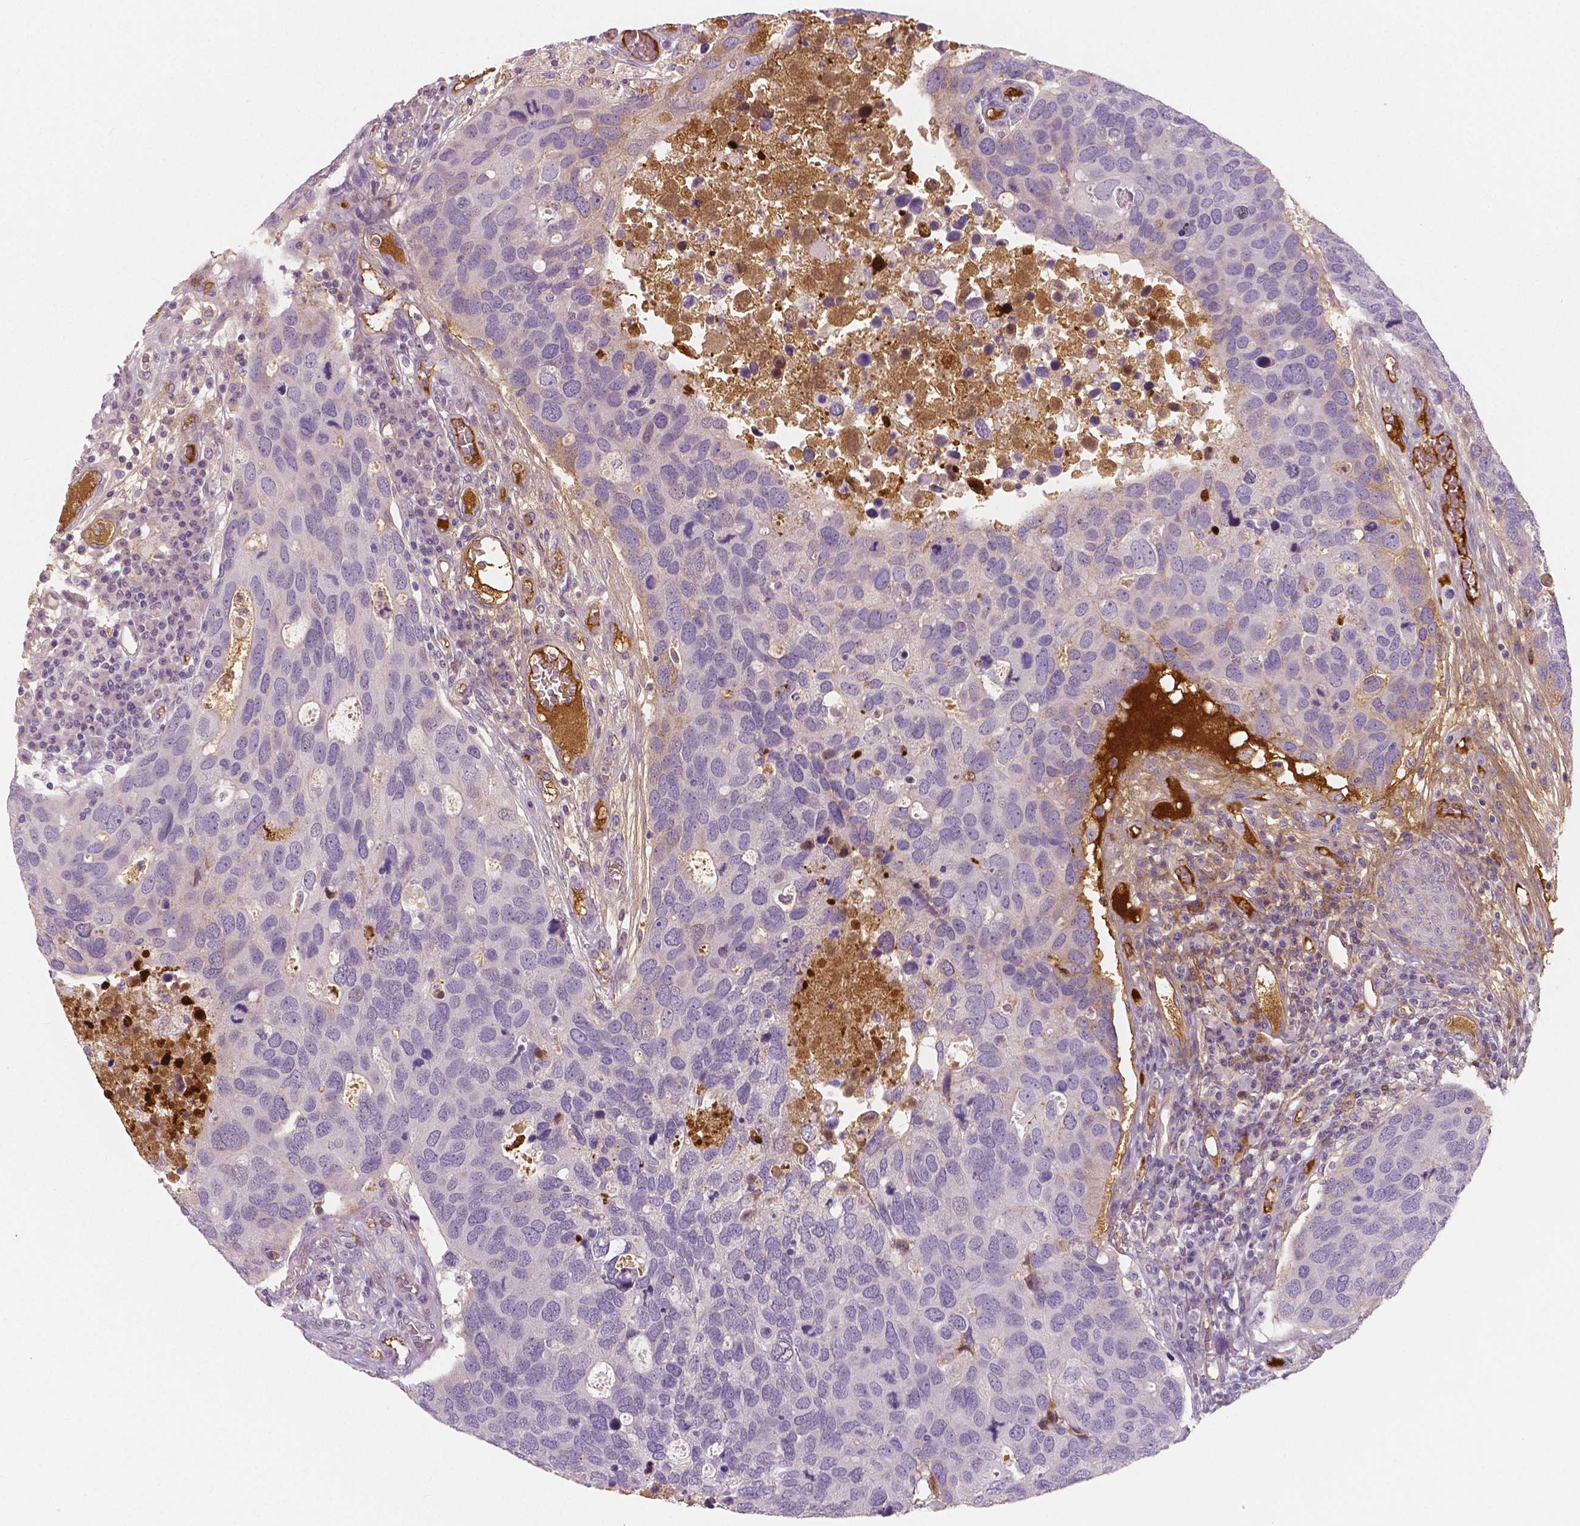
{"staining": {"intensity": "negative", "quantity": "none", "location": "none"}, "tissue": "breast cancer", "cell_type": "Tumor cells", "image_type": "cancer", "snomed": [{"axis": "morphology", "description": "Duct carcinoma"}, {"axis": "topography", "description": "Breast"}], "caption": "Immunohistochemistry (IHC) image of breast cancer stained for a protein (brown), which displays no positivity in tumor cells. (Brightfield microscopy of DAB IHC at high magnification).", "gene": "APOA4", "patient": {"sex": "female", "age": 83}}